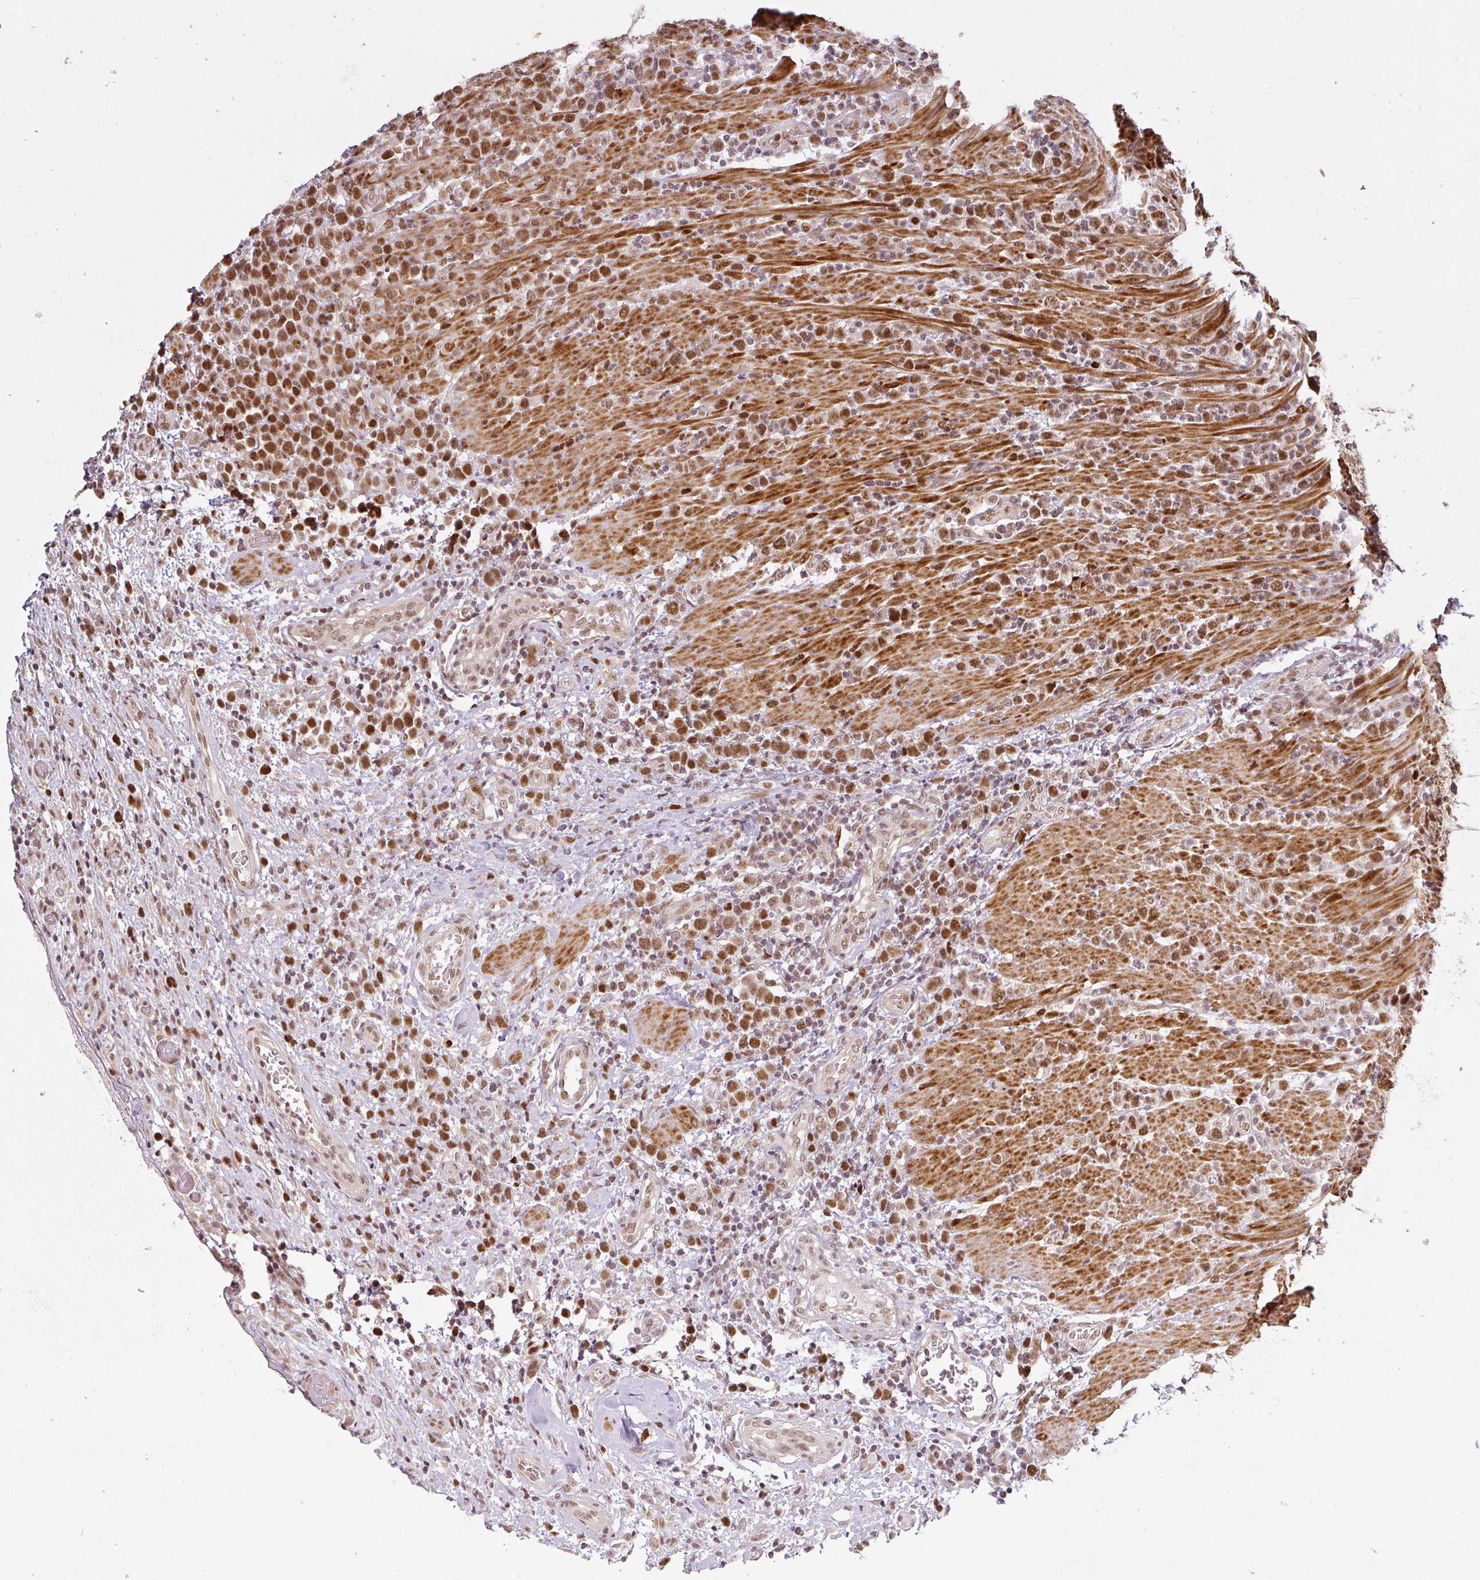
{"staining": {"intensity": "moderate", "quantity": ">75%", "location": "nuclear"}, "tissue": "lymphoma", "cell_type": "Tumor cells", "image_type": "cancer", "snomed": [{"axis": "morphology", "description": "Malignant lymphoma, non-Hodgkin's type, High grade"}, {"axis": "topography", "description": "Soft tissue"}], "caption": "This micrograph shows malignant lymphoma, non-Hodgkin's type (high-grade) stained with IHC to label a protein in brown. The nuclear of tumor cells show moderate positivity for the protein. Nuclei are counter-stained blue.", "gene": "GPRIN2", "patient": {"sex": "female", "age": 56}}